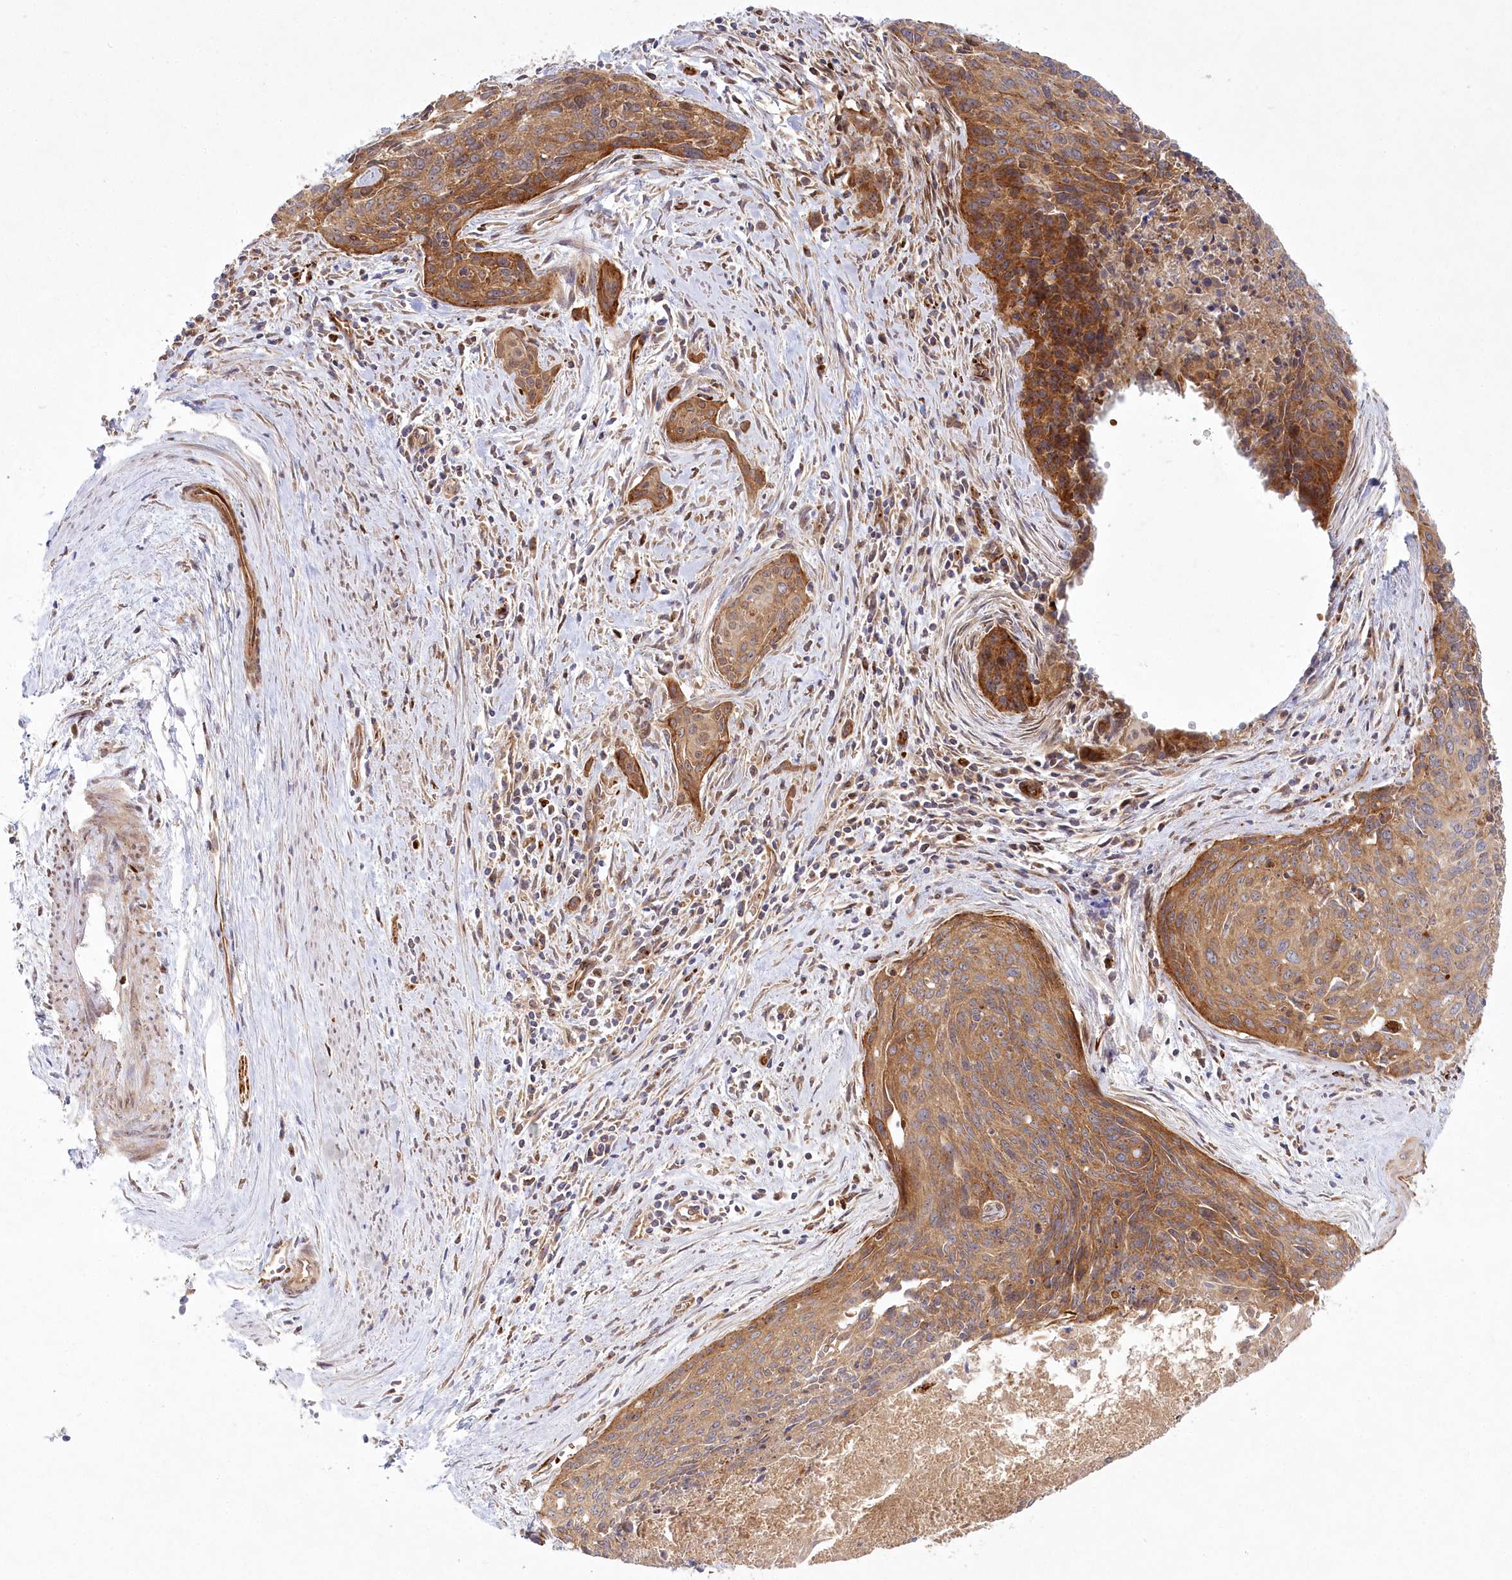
{"staining": {"intensity": "moderate", "quantity": ">75%", "location": "cytoplasmic/membranous"}, "tissue": "cervical cancer", "cell_type": "Tumor cells", "image_type": "cancer", "snomed": [{"axis": "morphology", "description": "Squamous cell carcinoma, NOS"}, {"axis": "topography", "description": "Cervix"}], "caption": "Tumor cells reveal moderate cytoplasmic/membranous expression in about >75% of cells in cervical cancer. (IHC, brightfield microscopy, high magnification).", "gene": "COMMD3", "patient": {"sex": "female", "age": 55}}